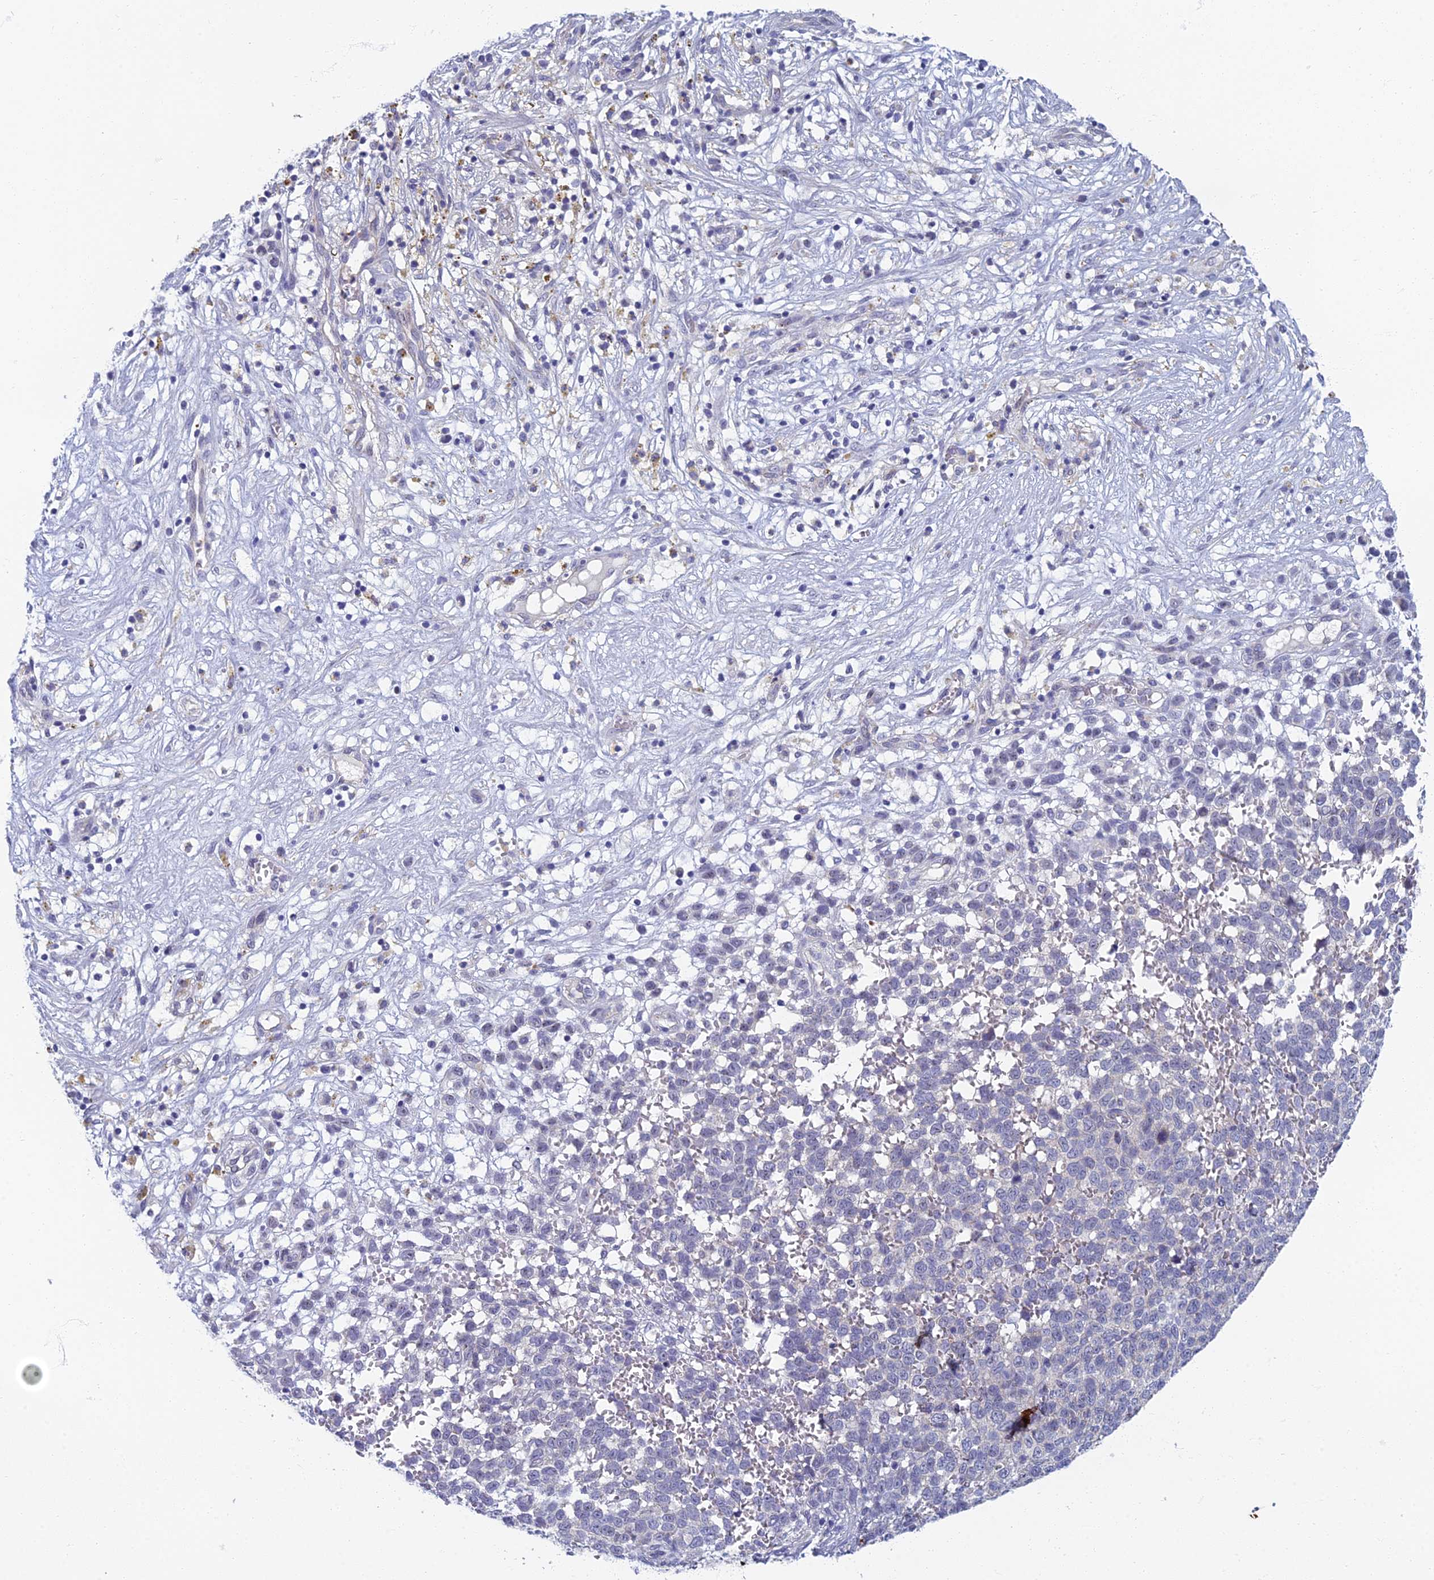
{"staining": {"intensity": "negative", "quantity": "none", "location": "none"}, "tissue": "melanoma", "cell_type": "Tumor cells", "image_type": "cancer", "snomed": [{"axis": "morphology", "description": "Malignant melanoma, NOS"}, {"axis": "topography", "description": "Nose, NOS"}], "caption": "Immunohistochemical staining of human malignant melanoma demonstrates no significant positivity in tumor cells.", "gene": "SPIN4", "patient": {"sex": "female", "age": 48}}